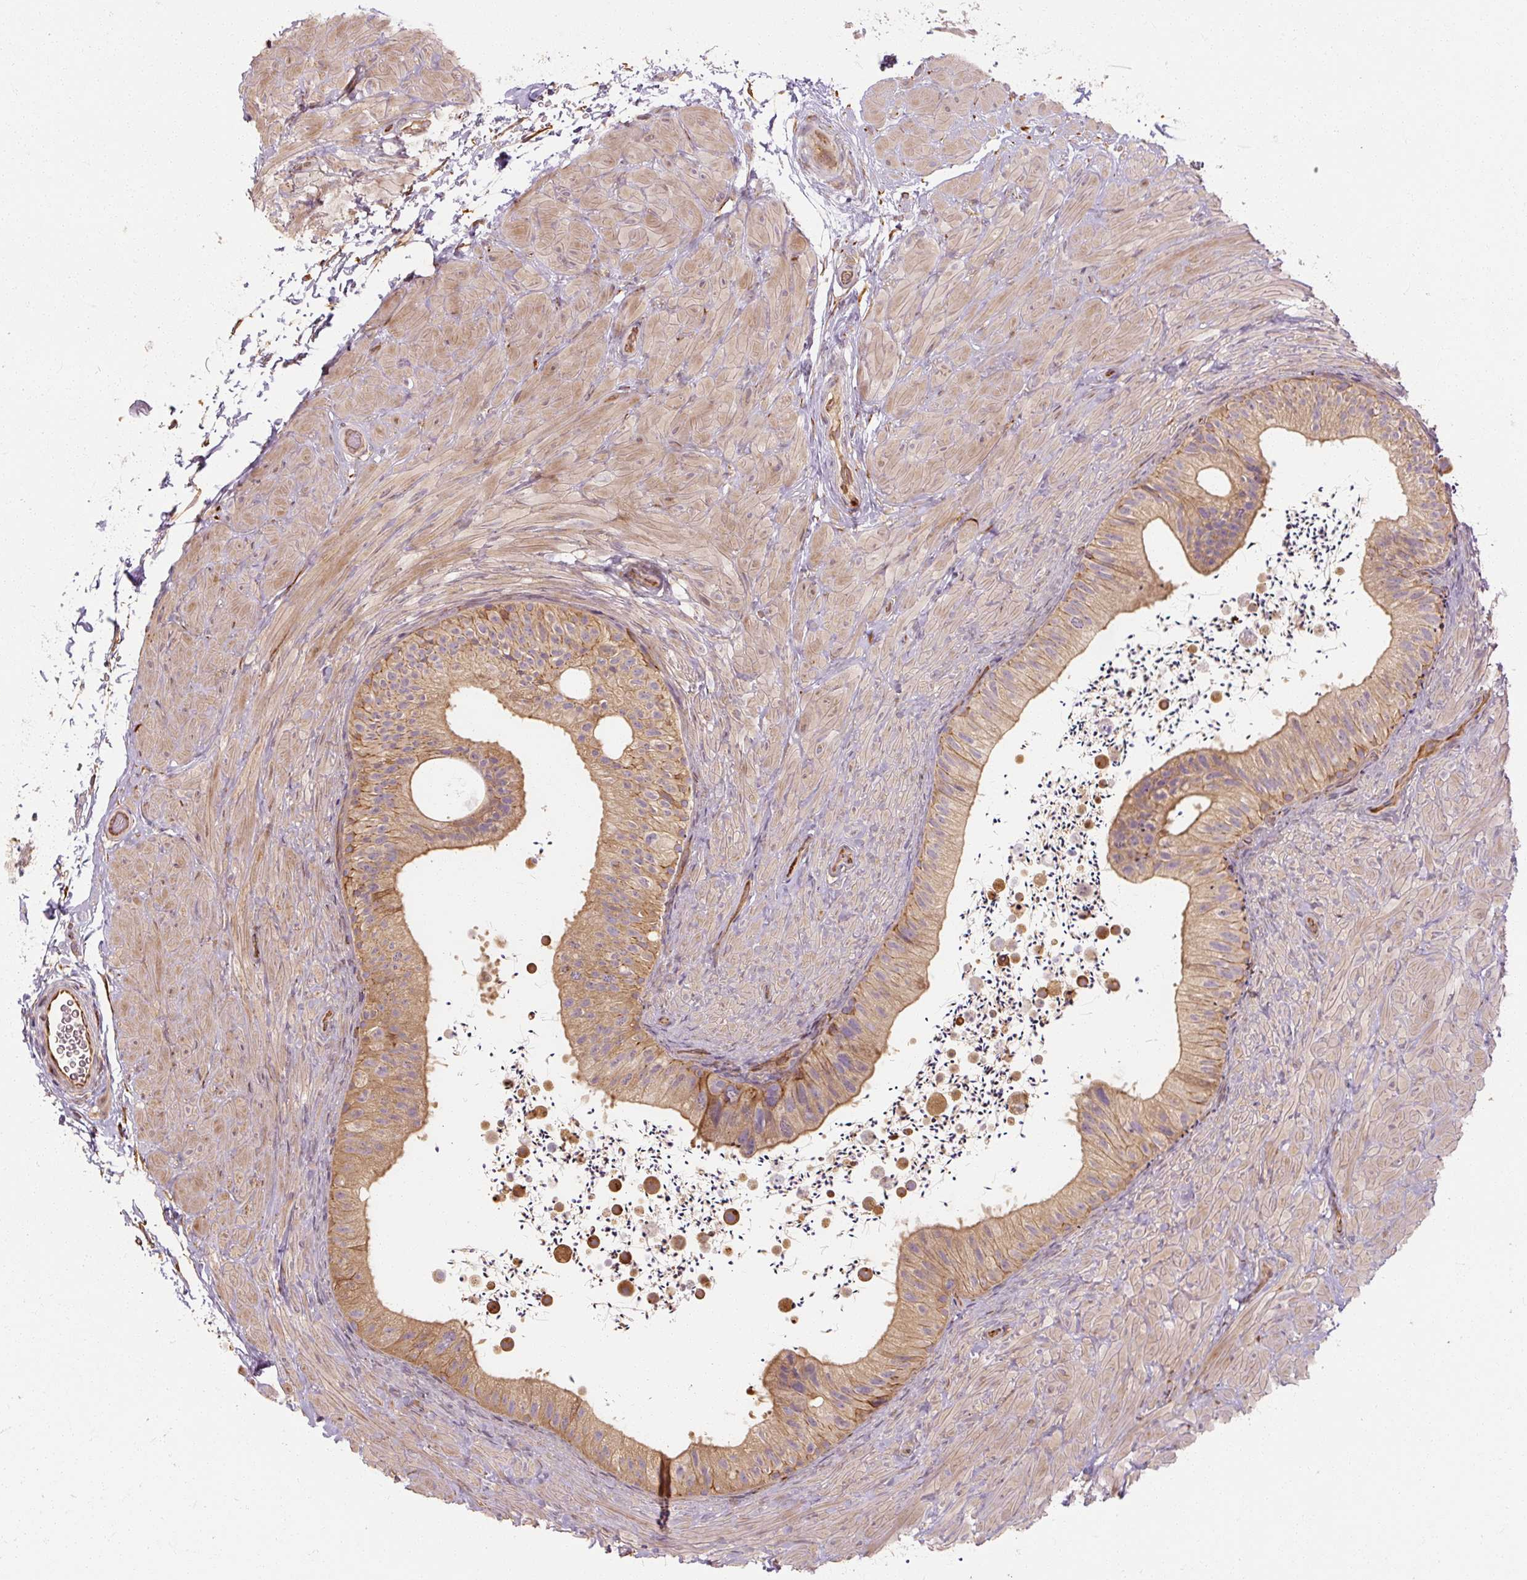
{"staining": {"intensity": "moderate", "quantity": "25%-75%", "location": "cytoplasmic/membranous"}, "tissue": "epididymis", "cell_type": "Glandular cells", "image_type": "normal", "snomed": [{"axis": "morphology", "description": "Normal tissue, NOS"}, {"axis": "topography", "description": "Epididymis"}, {"axis": "topography", "description": "Peripheral nerve tissue"}], "caption": "Immunohistochemistry staining of benign epididymis, which displays medium levels of moderate cytoplasmic/membranous positivity in about 25%-75% of glandular cells indicating moderate cytoplasmic/membranous protein positivity. The staining was performed using DAB (brown) for protein detection and nuclei were counterstained in hematoxylin (blue).", "gene": "RB1CC1", "patient": {"sex": "male", "age": 32}}